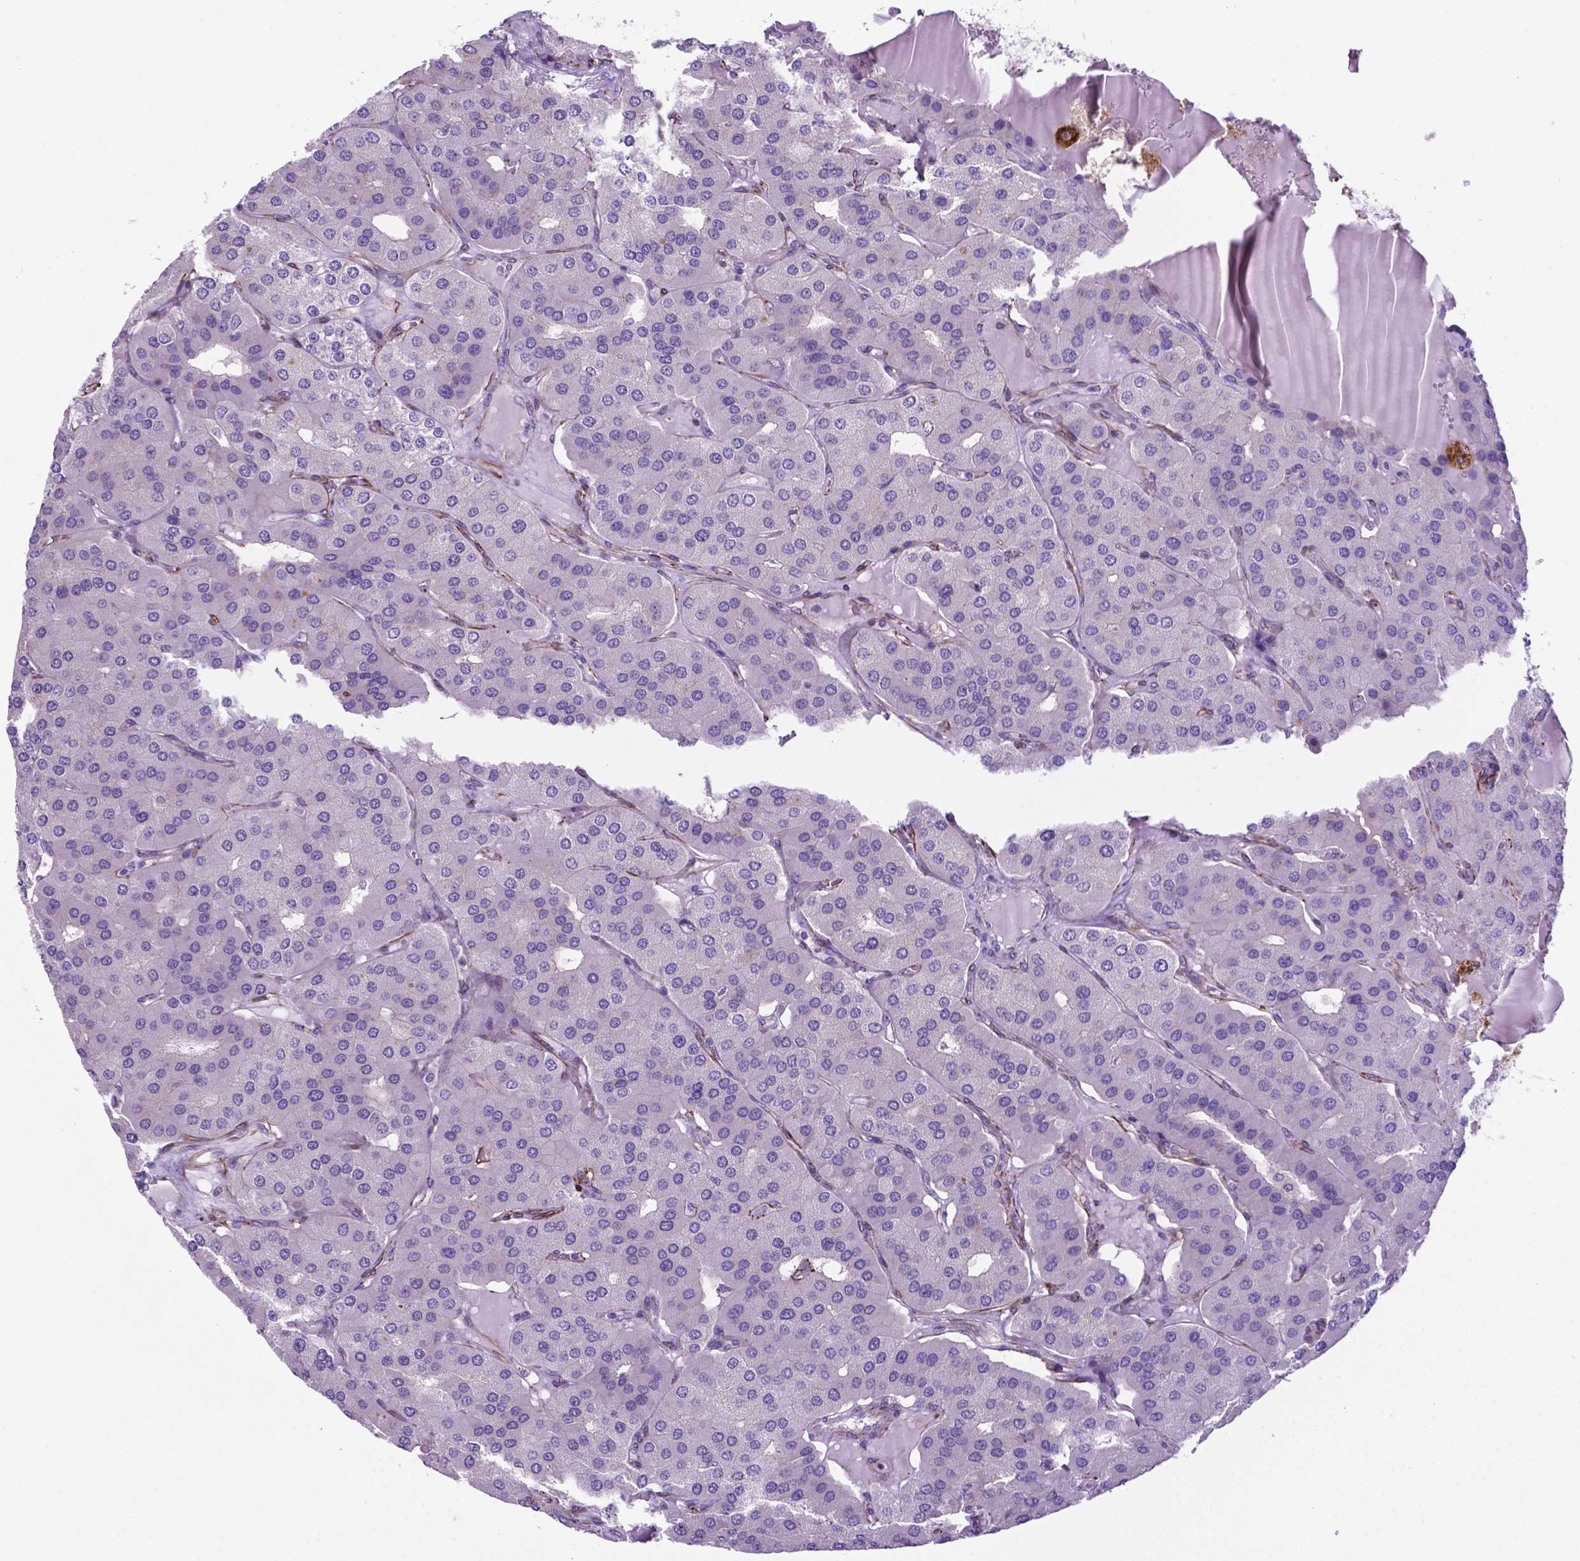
{"staining": {"intensity": "negative", "quantity": "none", "location": "none"}, "tissue": "parathyroid gland", "cell_type": "Glandular cells", "image_type": "normal", "snomed": [{"axis": "morphology", "description": "Normal tissue, NOS"}, {"axis": "morphology", "description": "Adenoma, NOS"}, {"axis": "topography", "description": "Parathyroid gland"}], "caption": "This micrograph is of normal parathyroid gland stained with IHC to label a protein in brown with the nuclei are counter-stained blue. There is no expression in glandular cells. (DAB IHC visualized using brightfield microscopy, high magnification).", "gene": "LZTR1", "patient": {"sex": "female", "age": 86}}